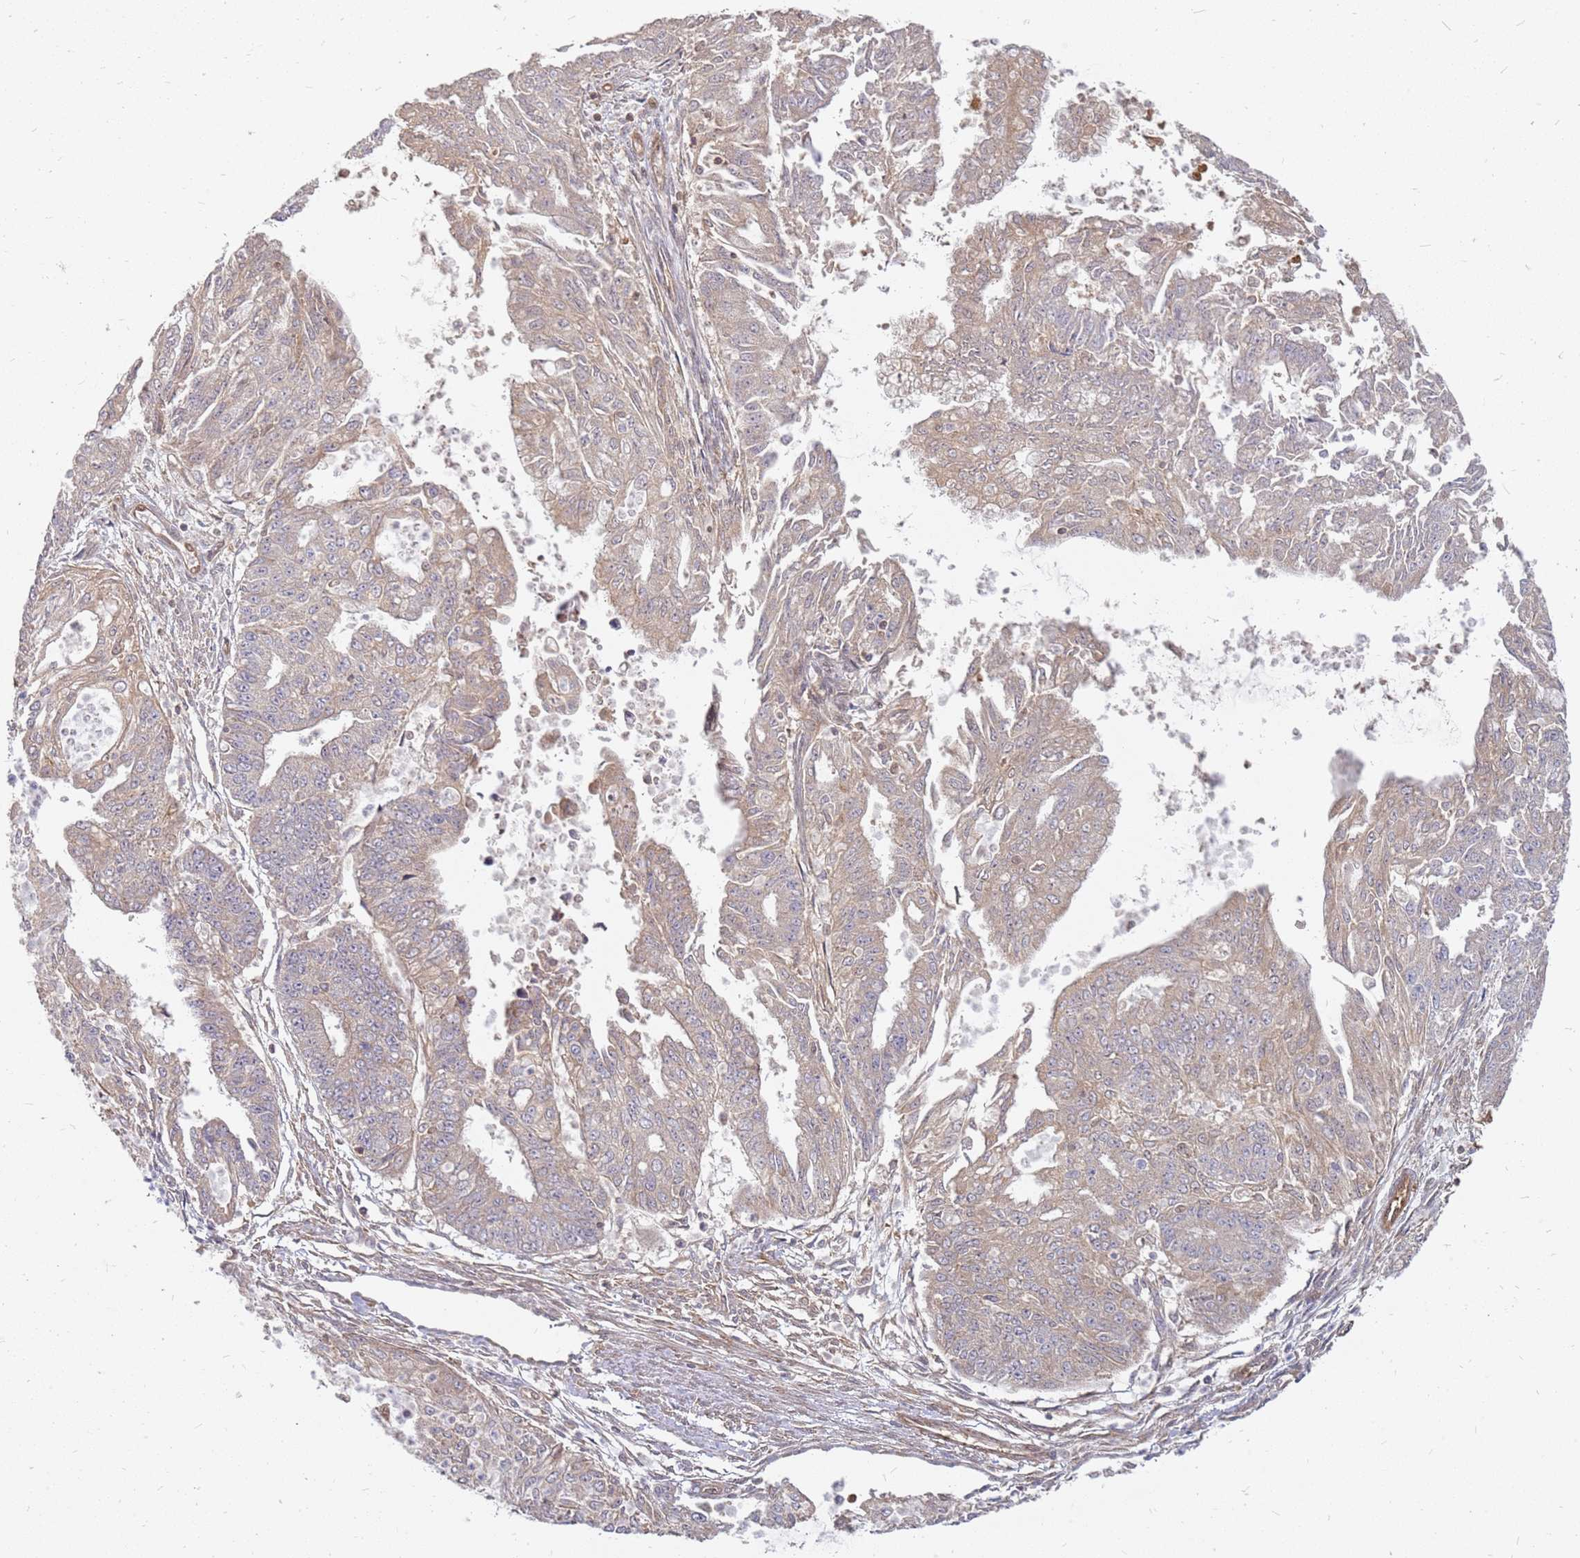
{"staining": {"intensity": "weak", "quantity": "25%-75%", "location": "cytoplasmic/membranous"}, "tissue": "endometrial cancer", "cell_type": "Tumor cells", "image_type": "cancer", "snomed": [{"axis": "morphology", "description": "Adenocarcinoma, NOS"}, {"axis": "topography", "description": "Endometrium"}], "caption": "Immunohistochemistry image of neoplastic tissue: human adenocarcinoma (endometrial) stained using immunohistochemistry (IHC) displays low levels of weak protein expression localized specifically in the cytoplasmic/membranous of tumor cells, appearing as a cytoplasmic/membranous brown color.", "gene": "NUDT14", "patient": {"sex": "female", "age": 73}}